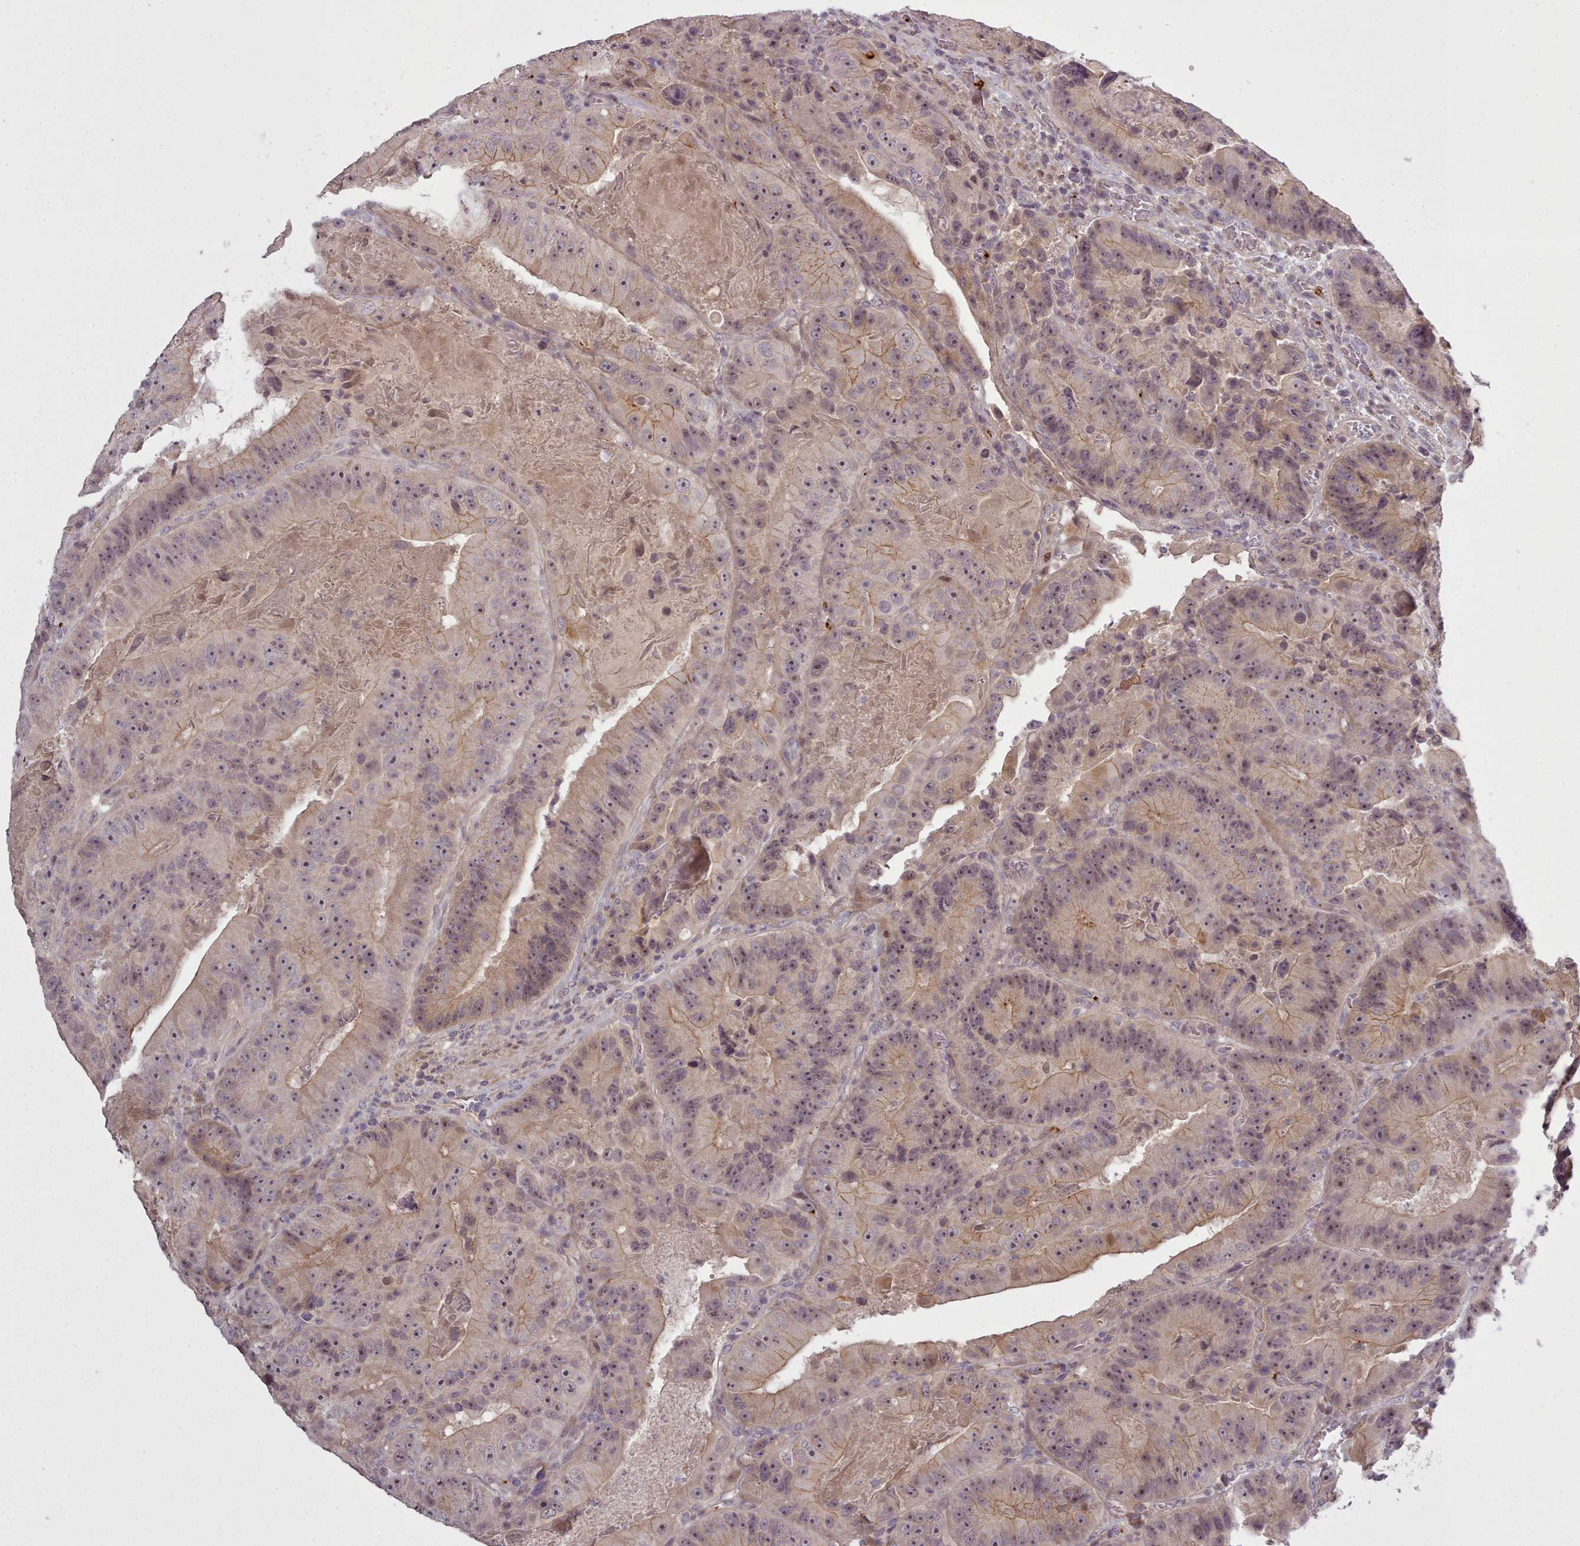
{"staining": {"intensity": "weak", "quantity": "<25%", "location": "cytoplasmic/membranous"}, "tissue": "colorectal cancer", "cell_type": "Tumor cells", "image_type": "cancer", "snomed": [{"axis": "morphology", "description": "Adenocarcinoma, NOS"}, {"axis": "topography", "description": "Colon"}], "caption": "High magnification brightfield microscopy of colorectal cancer (adenocarcinoma) stained with DAB (3,3'-diaminobenzidine) (brown) and counterstained with hematoxylin (blue): tumor cells show no significant expression.", "gene": "LEFTY2", "patient": {"sex": "female", "age": 86}}